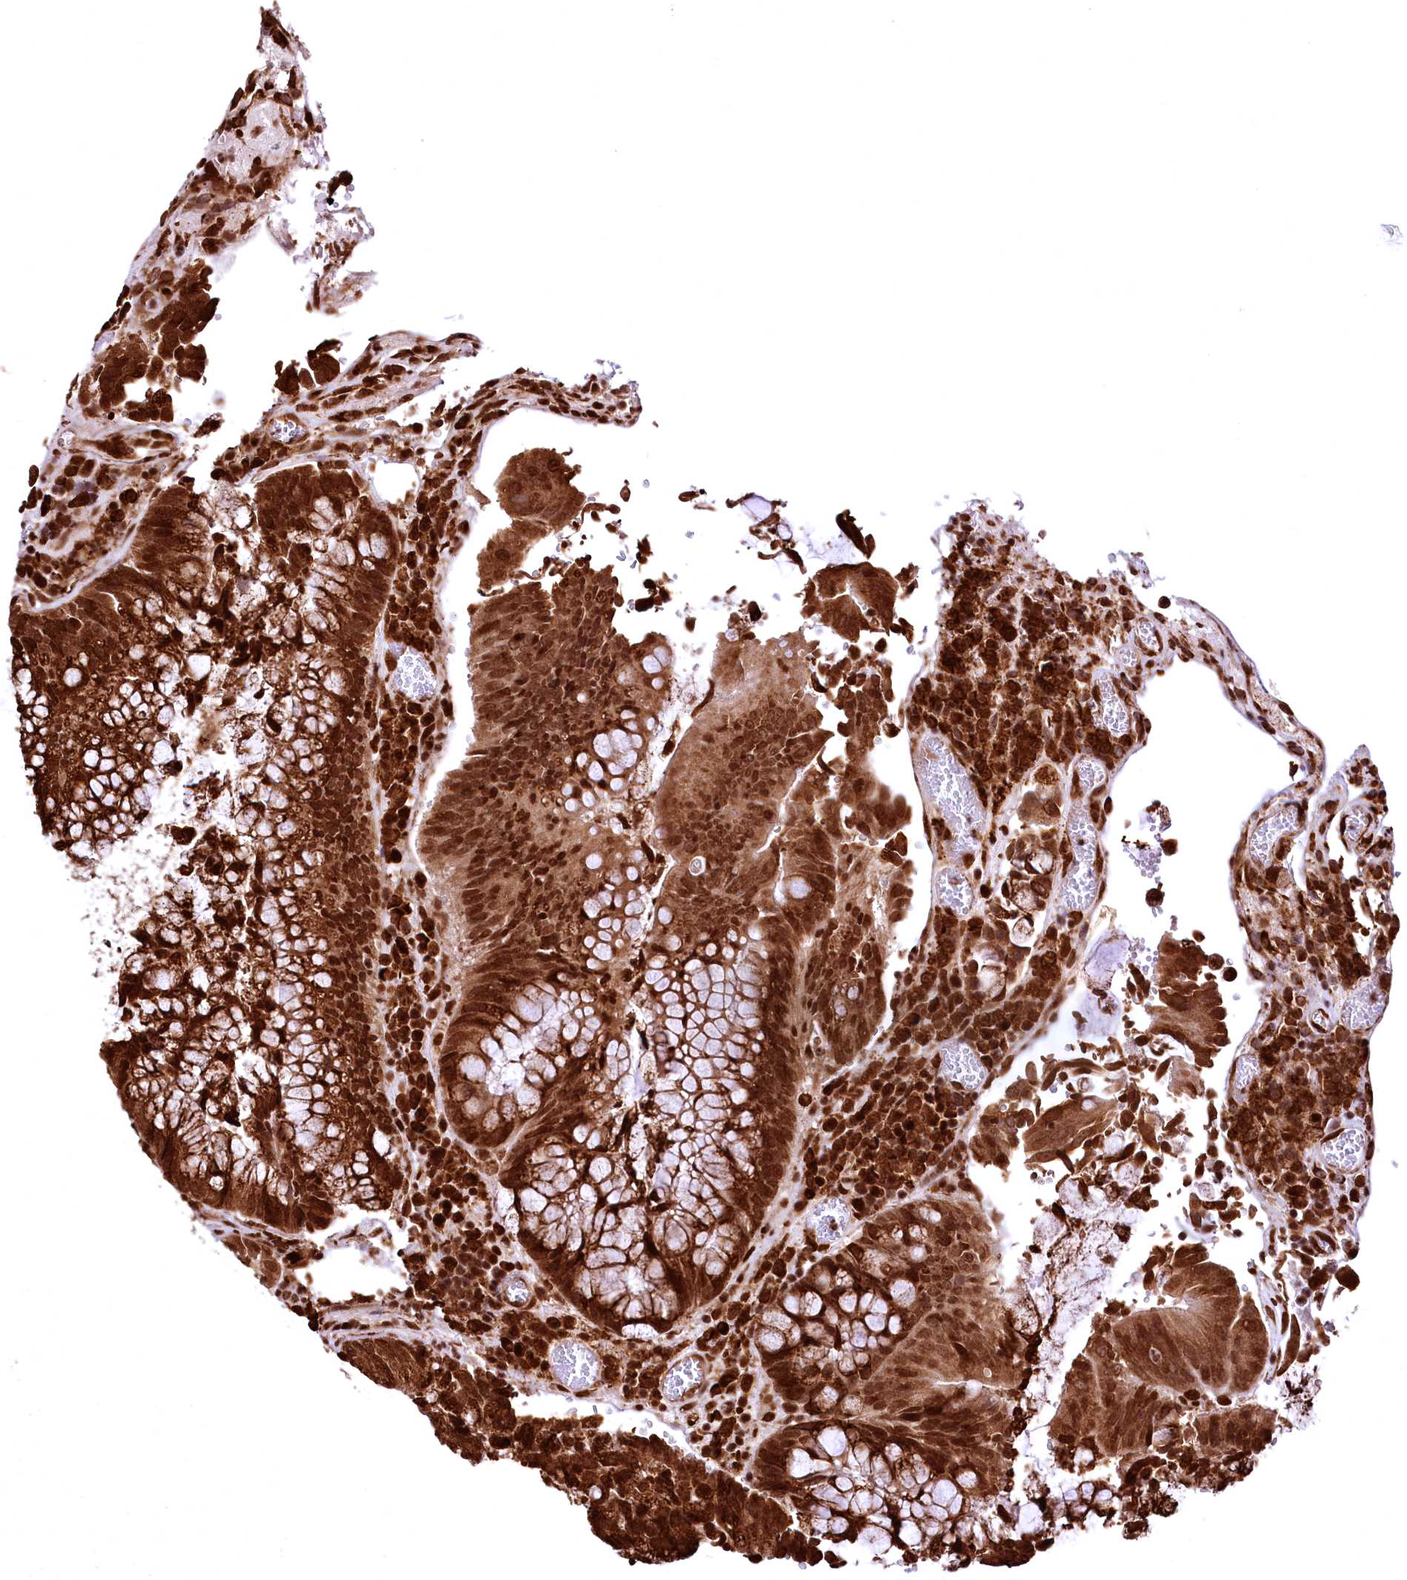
{"staining": {"intensity": "strong", "quantity": ">75%", "location": "cytoplasmic/membranous,nuclear"}, "tissue": "colorectal cancer", "cell_type": "Tumor cells", "image_type": "cancer", "snomed": [{"axis": "morphology", "description": "Adenocarcinoma, NOS"}, {"axis": "topography", "description": "Rectum"}], "caption": "A high amount of strong cytoplasmic/membranous and nuclear positivity is seen in about >75% of tumor cells in adenocarcinoma (colorectal) tissue. The protein is shown in brown color, while the nuclei are stained blue.", "gene": "PDS5B", "patient": {"sex": "male", "age": 69}}